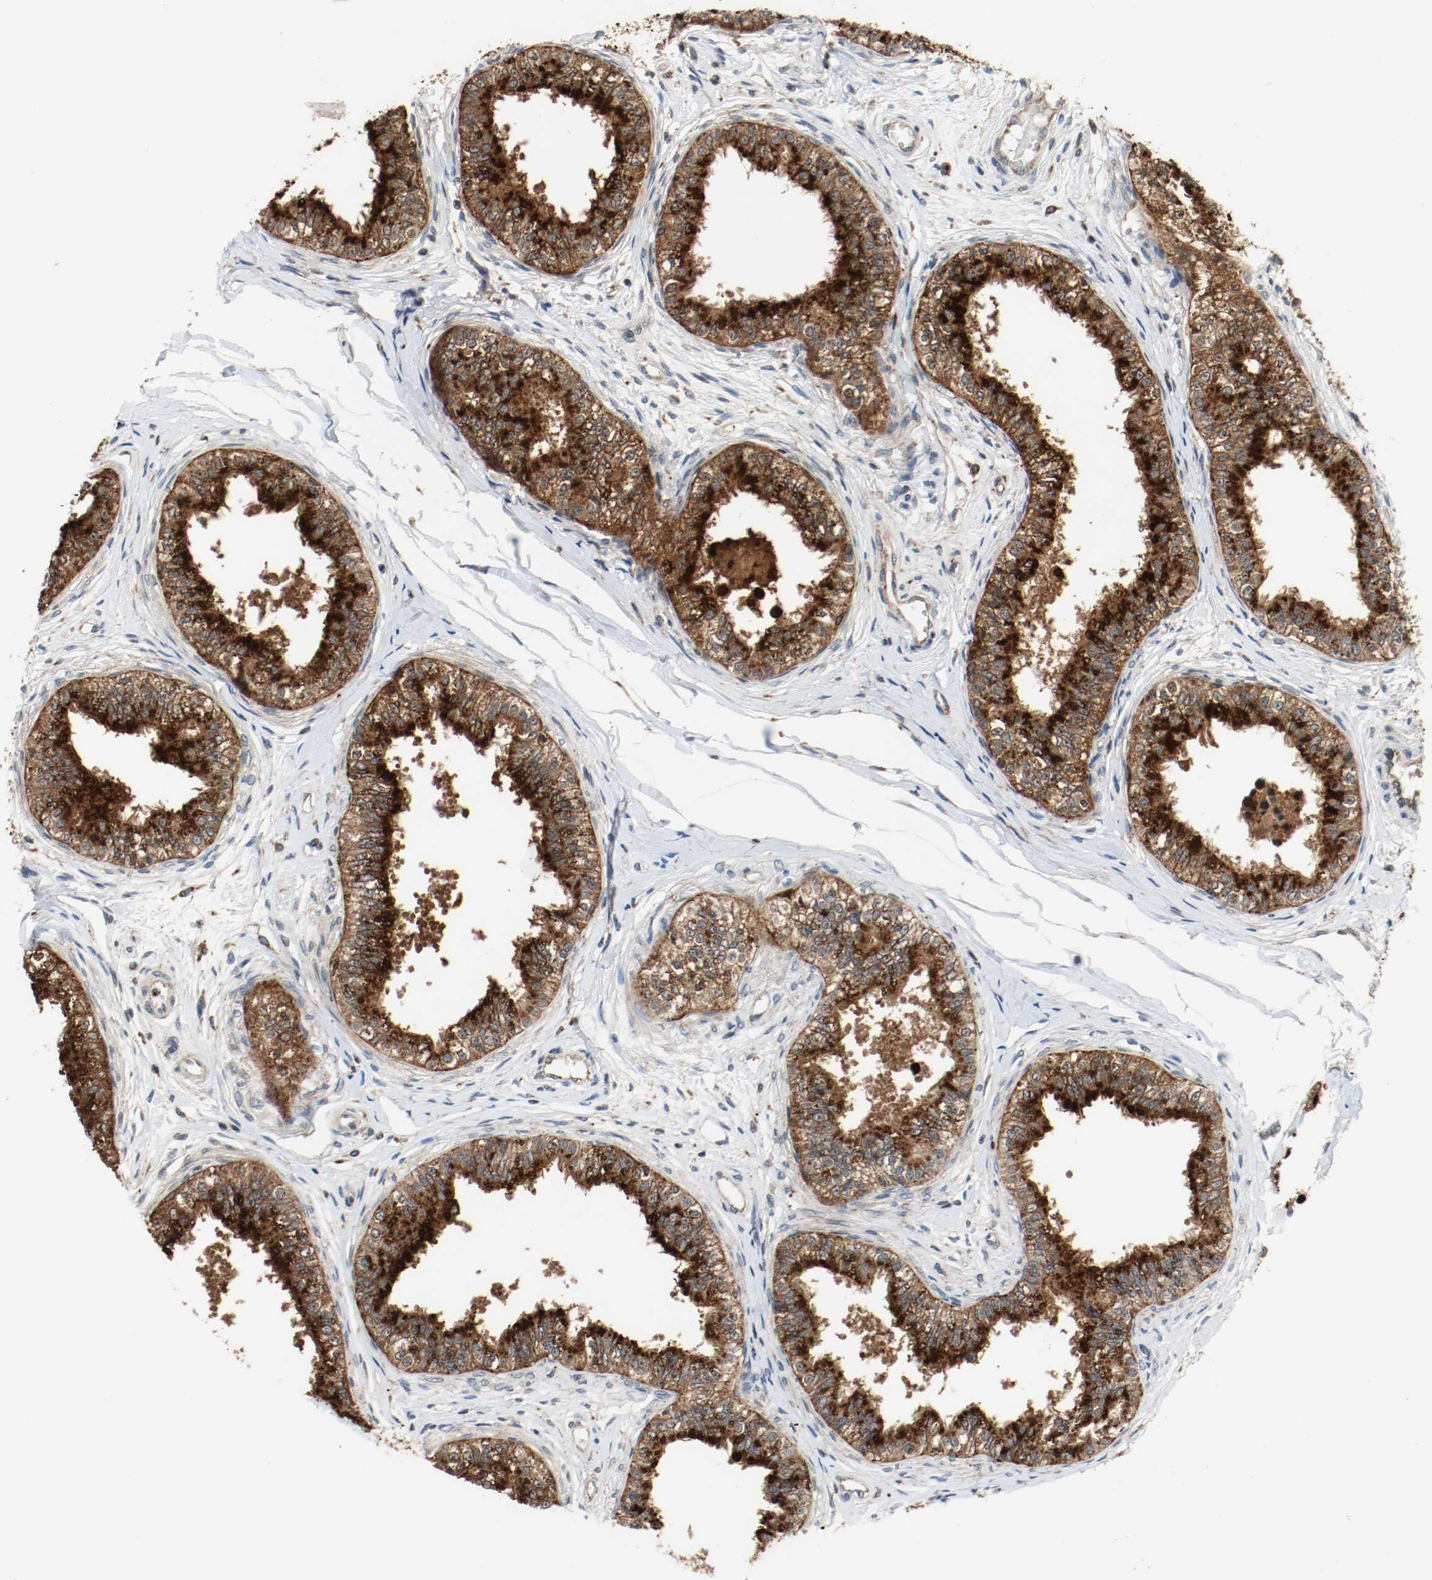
{"staining": {"intensity": "strong", "quantity": ">75%", "location": "cytoplasmic/membranous"}, "tissue": "epididymis", "cell_type": "Glandular cells", "image_type": "normal", "snomed": [{"axis": "morphology", "description": "Normal tissue, NOS"}, {"axis": "morphology", "description": "Adenocarcinoma, metastatic, NOS"}, {"axis": "topography", "description": "Testis"}, {"axis": "topography", "description": "Epididymis"}], "caption": "A photomicrograph of human epididymis stained for a protein shows strong cytoplasmic/membranous brown staining in glandular cells.", "gene": "LAMP2", "patient": {"sex": "male", "age": 26}}